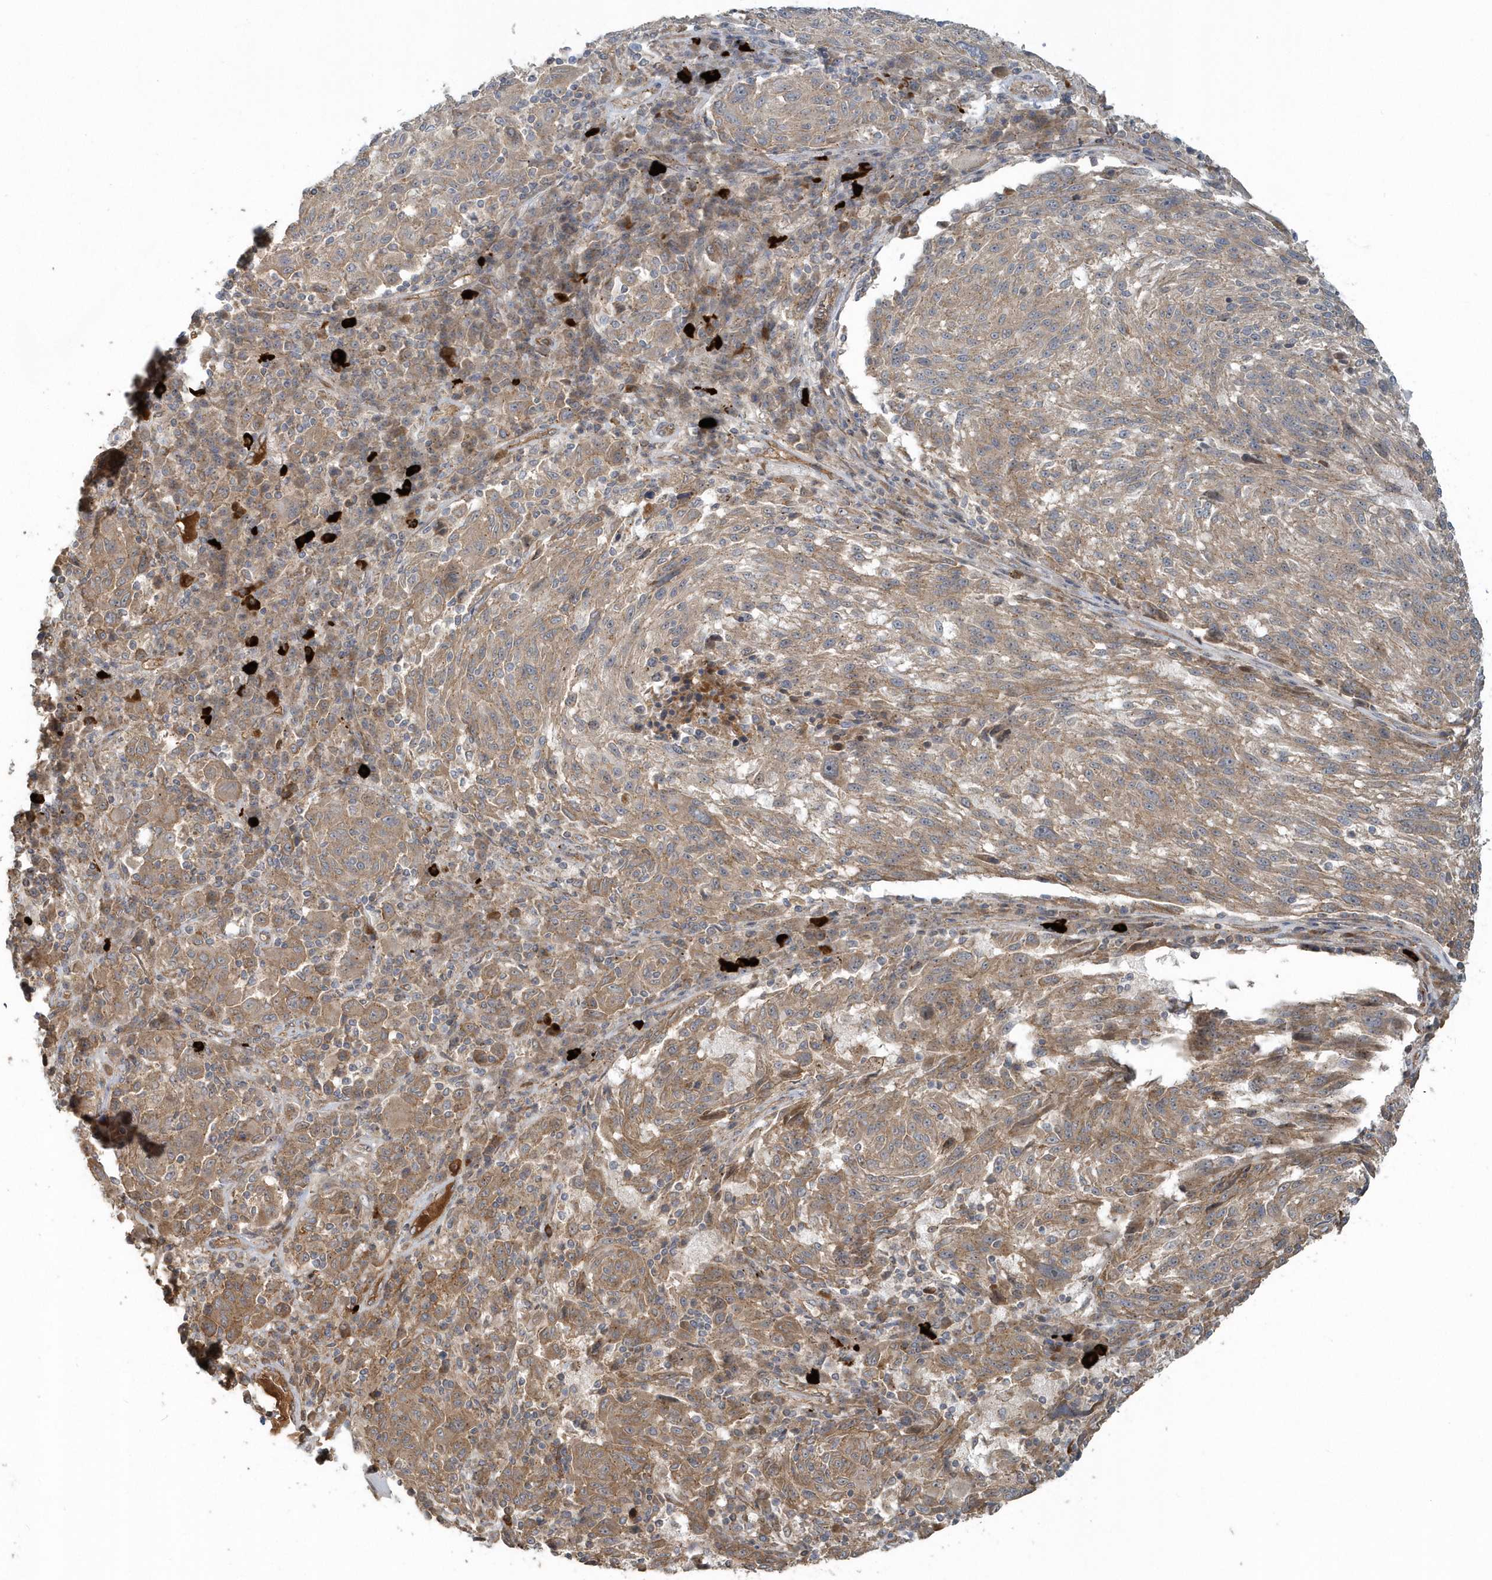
{"staining": {"intensity": "moderate", "quantity": ">75%", "location": "cytoplasmic/membranous"}, "tissue": "melanoma", "cell_type": "Tumor cells", "image_type": "cancer", "snomed": [{"axis": "morphology", "description": "Malignant melanoma, NOS"}, {"axis": "topography", "description": "Skin"}], "caption": "Malignant melanoma stained with DAB immunohistochemistry displays medium levels of moderate cytoplasmic/membranous positivity in approximately >75% of tumor cells.", "gene": "STIM2", "patient": {"sex": "male", "age": 53}}